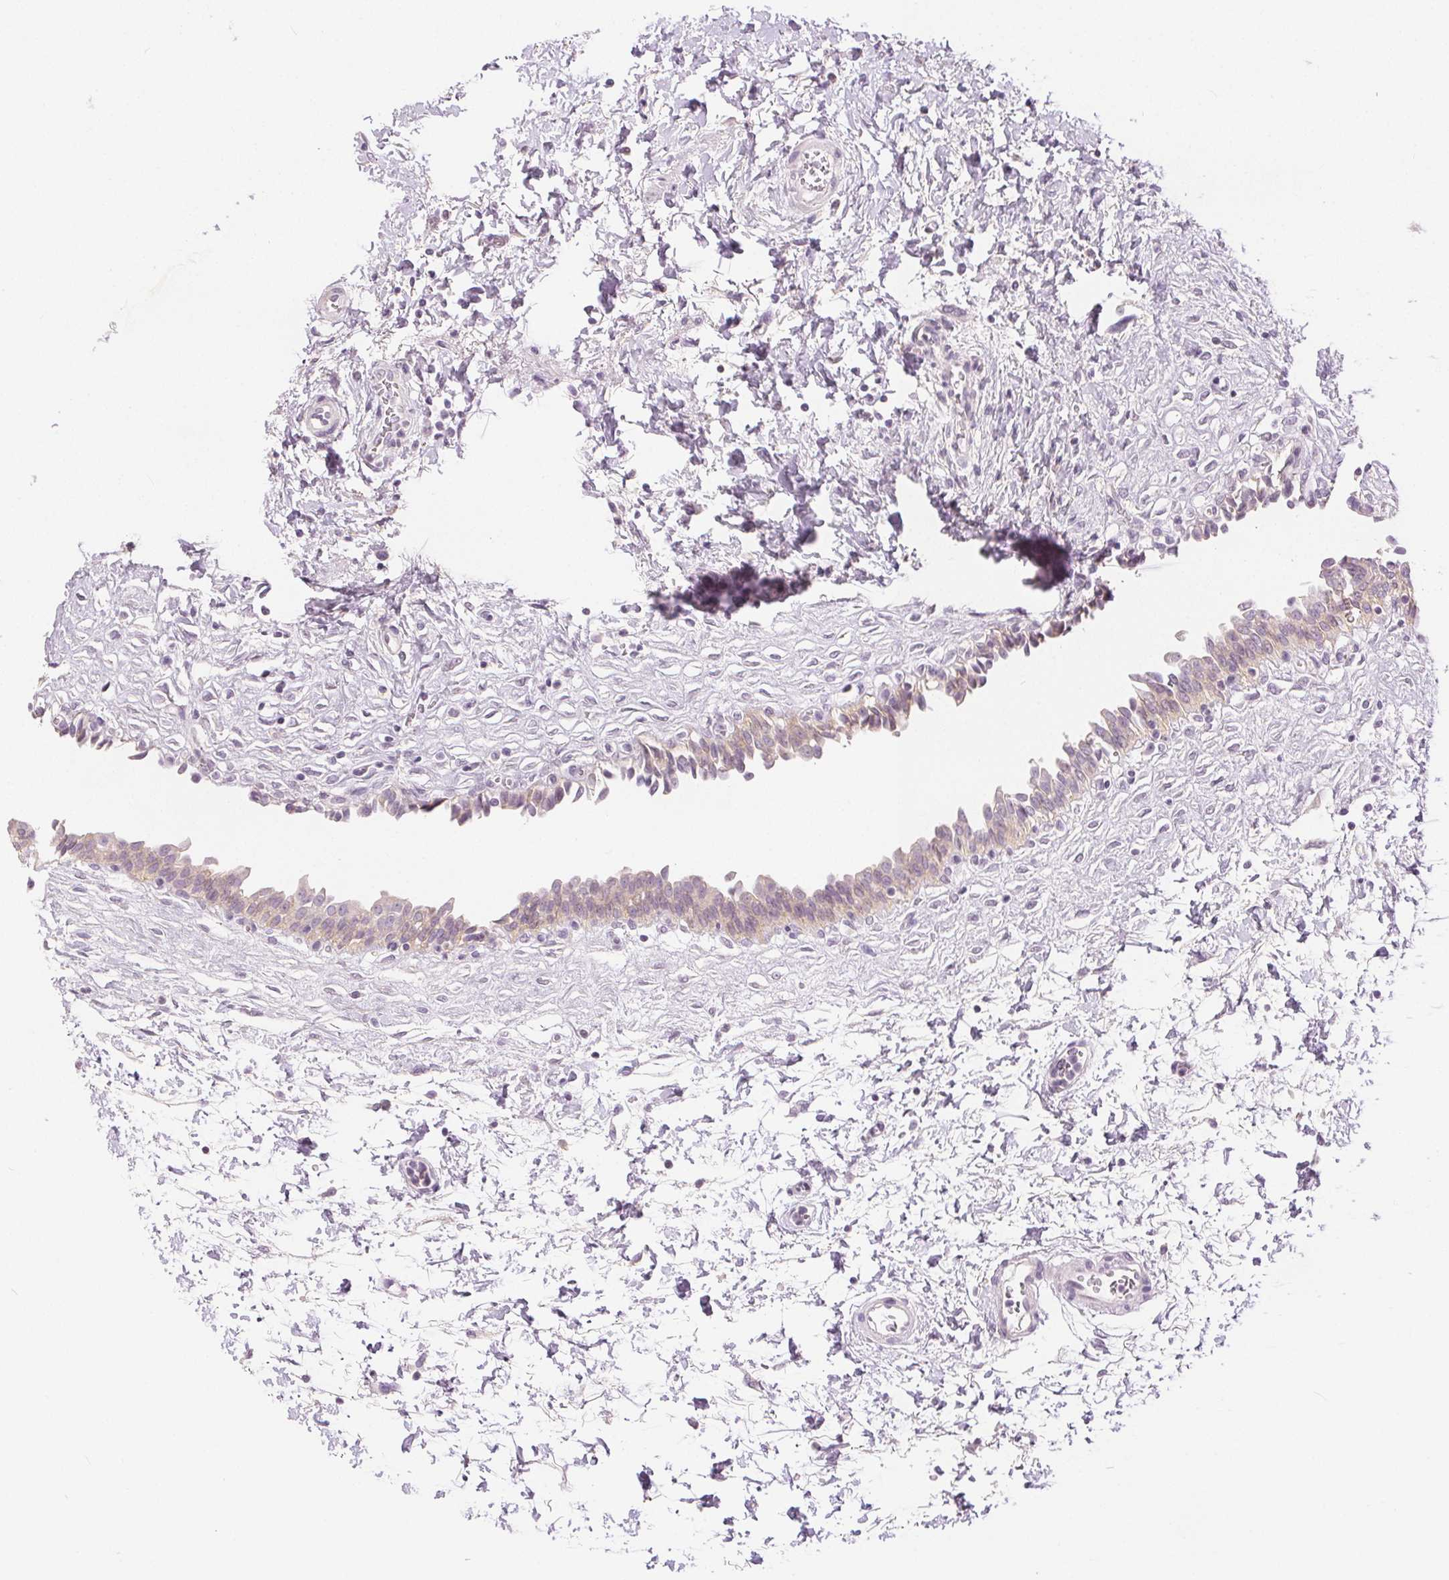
{"staining": {"intensity": "weak", "quantity": "25%-75%", "location": "cytoplasmic/membranous"}, "tissue": "urinary bladder", "cell_type": "Urothelial cells", "image_type": "normal", "snomed": [{"axis": "morphology", "description": "Normal tissue, NOS"}, {"axis": "topography", "description": "Urinary bladder"}], "caption": "Immunohistochemical staining of unremarkable human urinary bladder exhibits weak cytoplasmic/membranous protein expression in approximately 25%-75% of urothelial cells.", "gene": "CA12", "patient": {"sex": "male", "age": 37}}